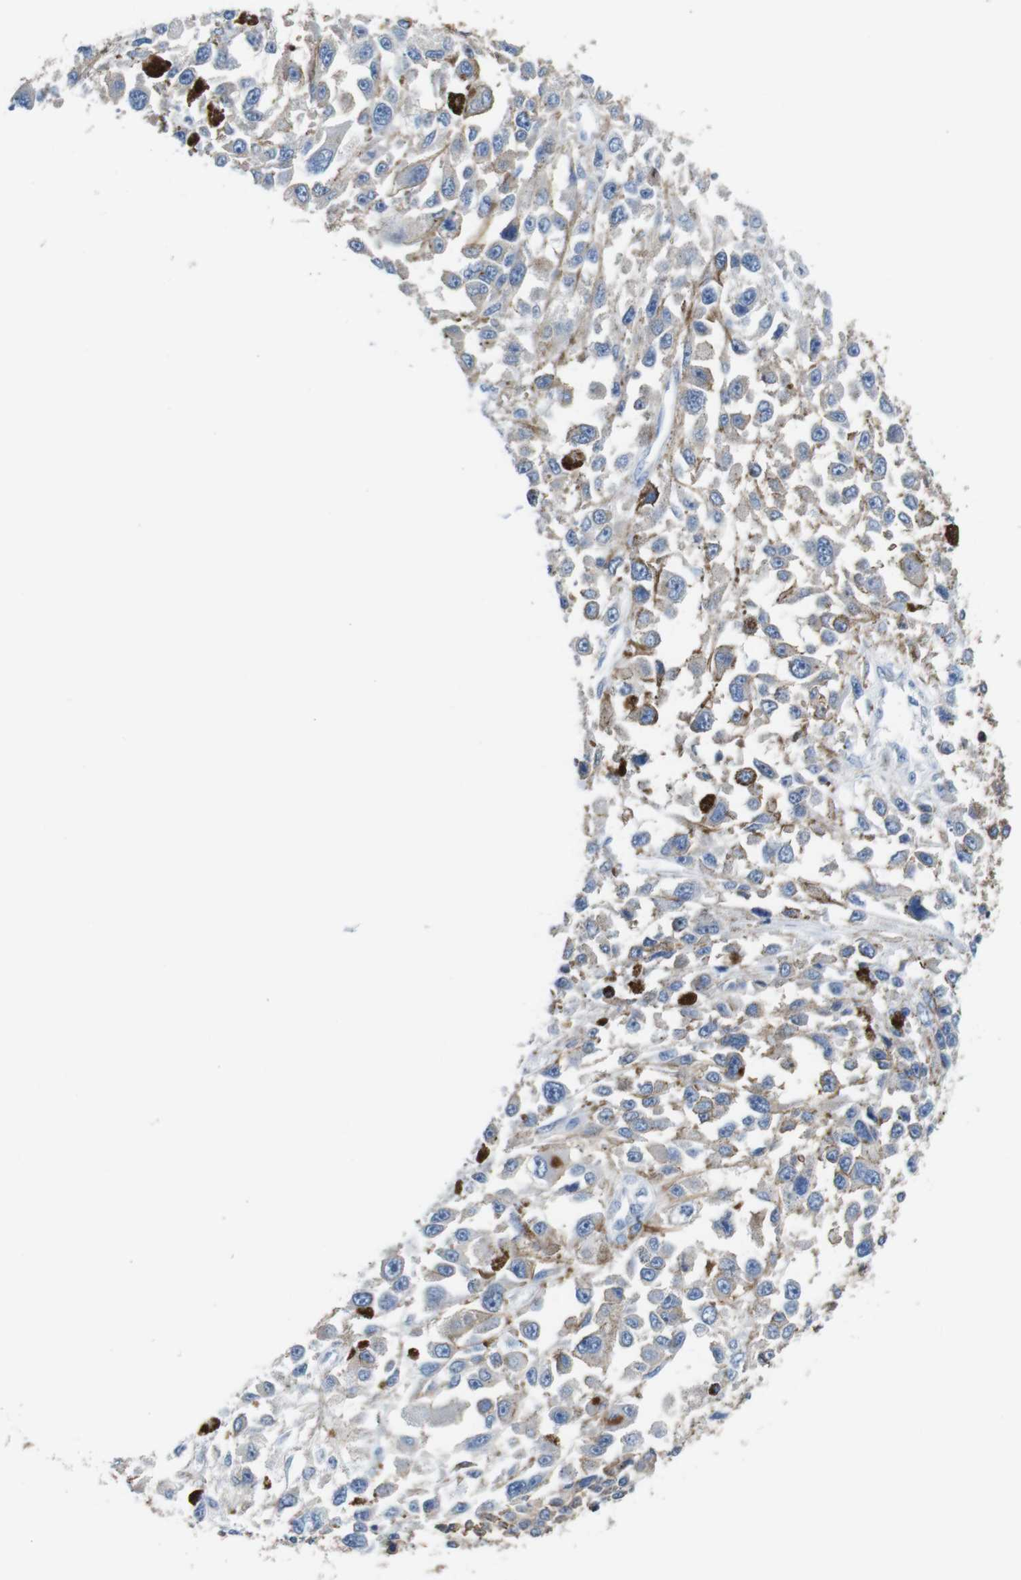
{"staining": {"intensity": "negative", "quantity": "none", "location": "none"}, "tissue": "melanoma", "cell_type": "Tumor cells", "image_type": "cancer", "snomed": [{"axis": "morphology", "description": "Malignant melanoma, Metastatic site"}, {"axis": "topography", "description": "Lymph node"}], "caption": "A histopathology image of human malignant melanoma (metastatic site) is negative for staining in tumor cells. (Brightfield microscopy of DAB (3,3'-diaminobenzidine) immunohistochemistry at high magnification).", "gene": "IGSF8", "patient": {"sex": "male", "age": 59}}